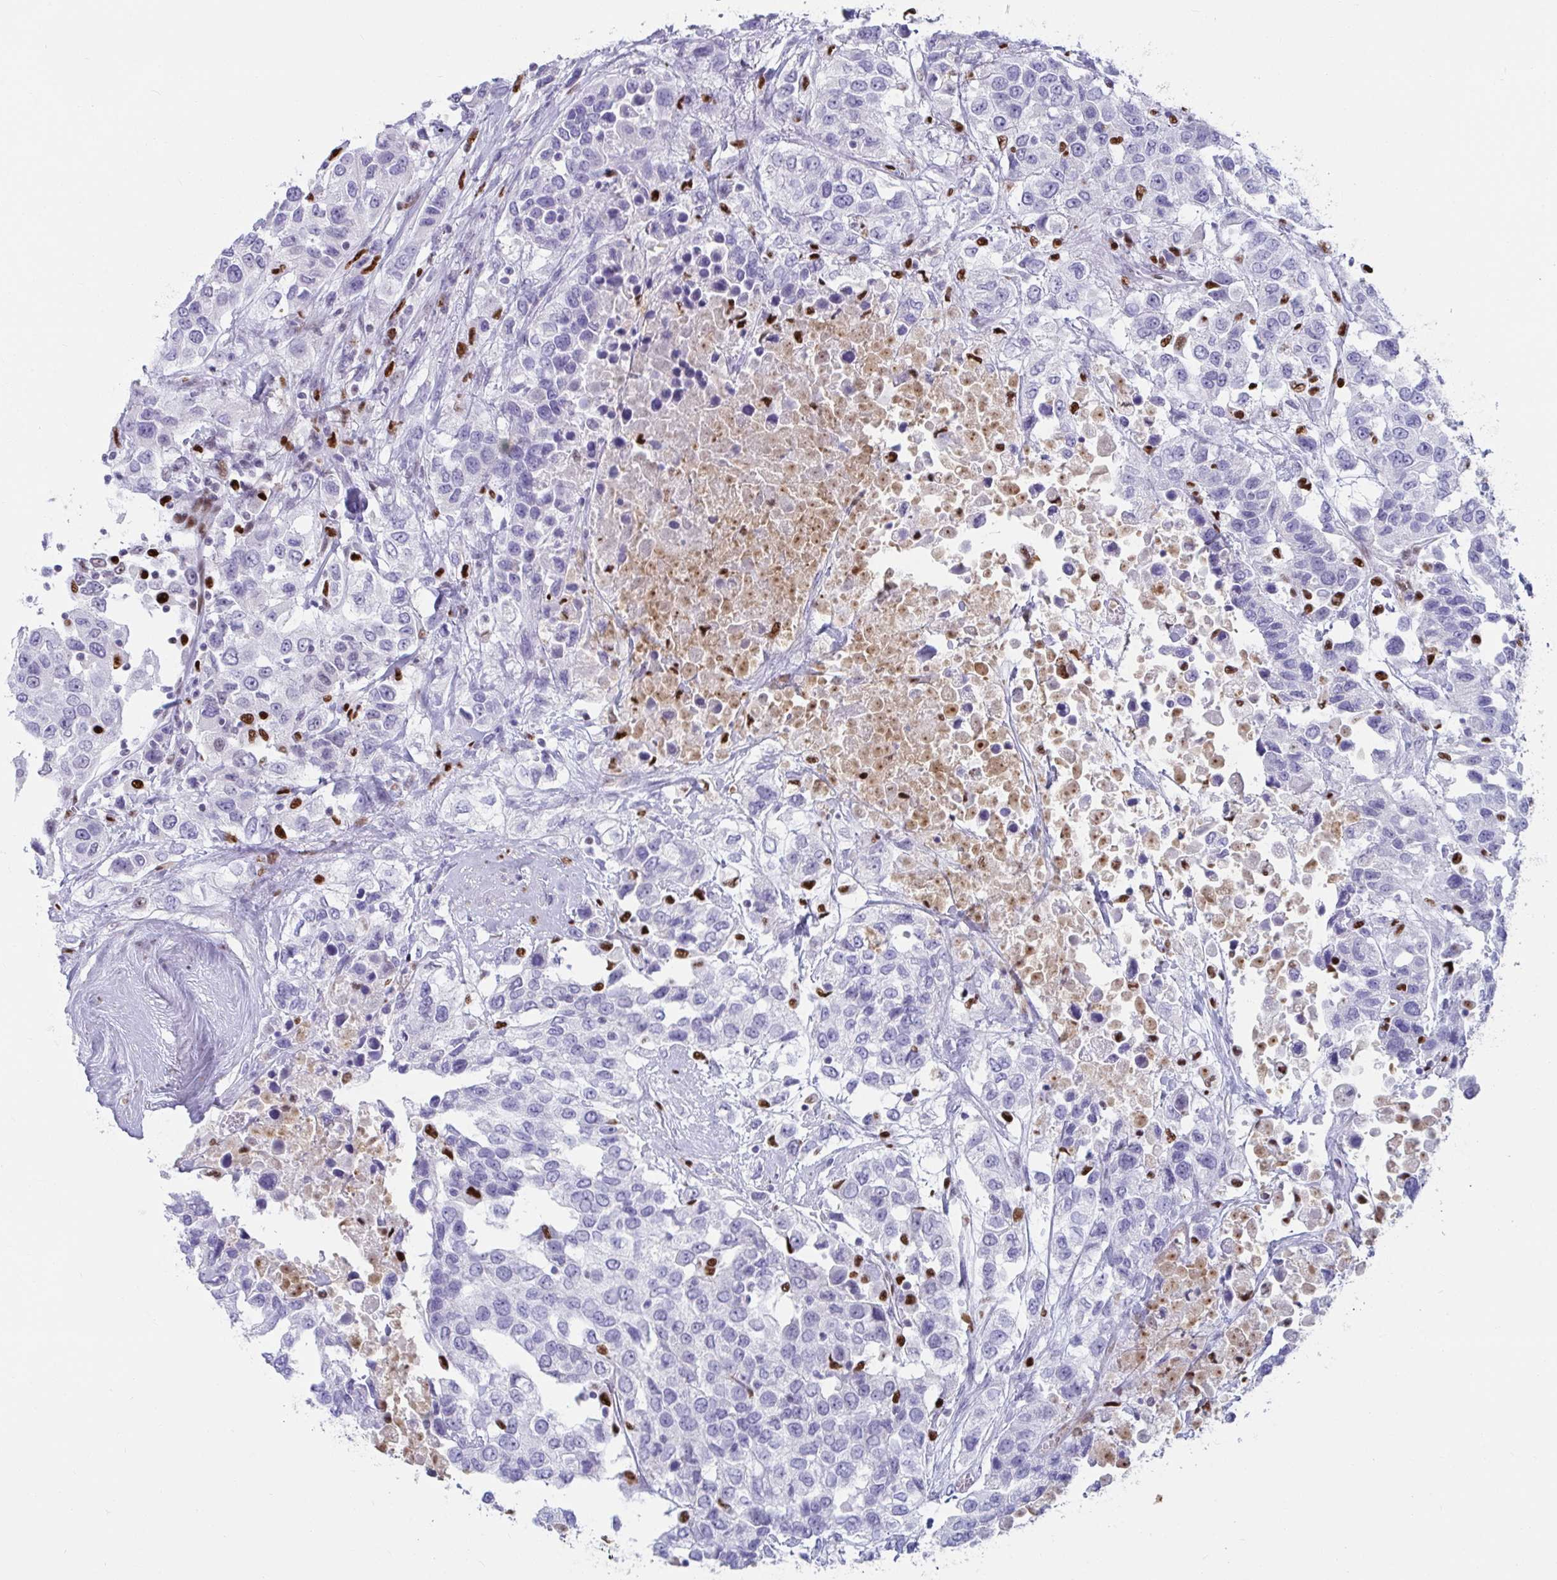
{"staining": {"intensity": "negative", "quantity": "none", "location": "none"}, "tissue": "urothelial cancer", "cell_type": "Tumor cells", "image_type": "cancer", "snomed": [{"axis": "morphology", "description": "Urothelial carcinoma, High grade"}, {"axis": "topography", "description": "Urinary bladder"}], "caption": "Histopathology image shows no significant protein staining in tumor cells of urothelial carcinoma (high-grade). (DAB (3,3'-diaminobenzidine) immunohistochemistry with hematoxylin counter stain).", "gene": "ZNF586", "patient": {"sex": "female", "age": 80}}